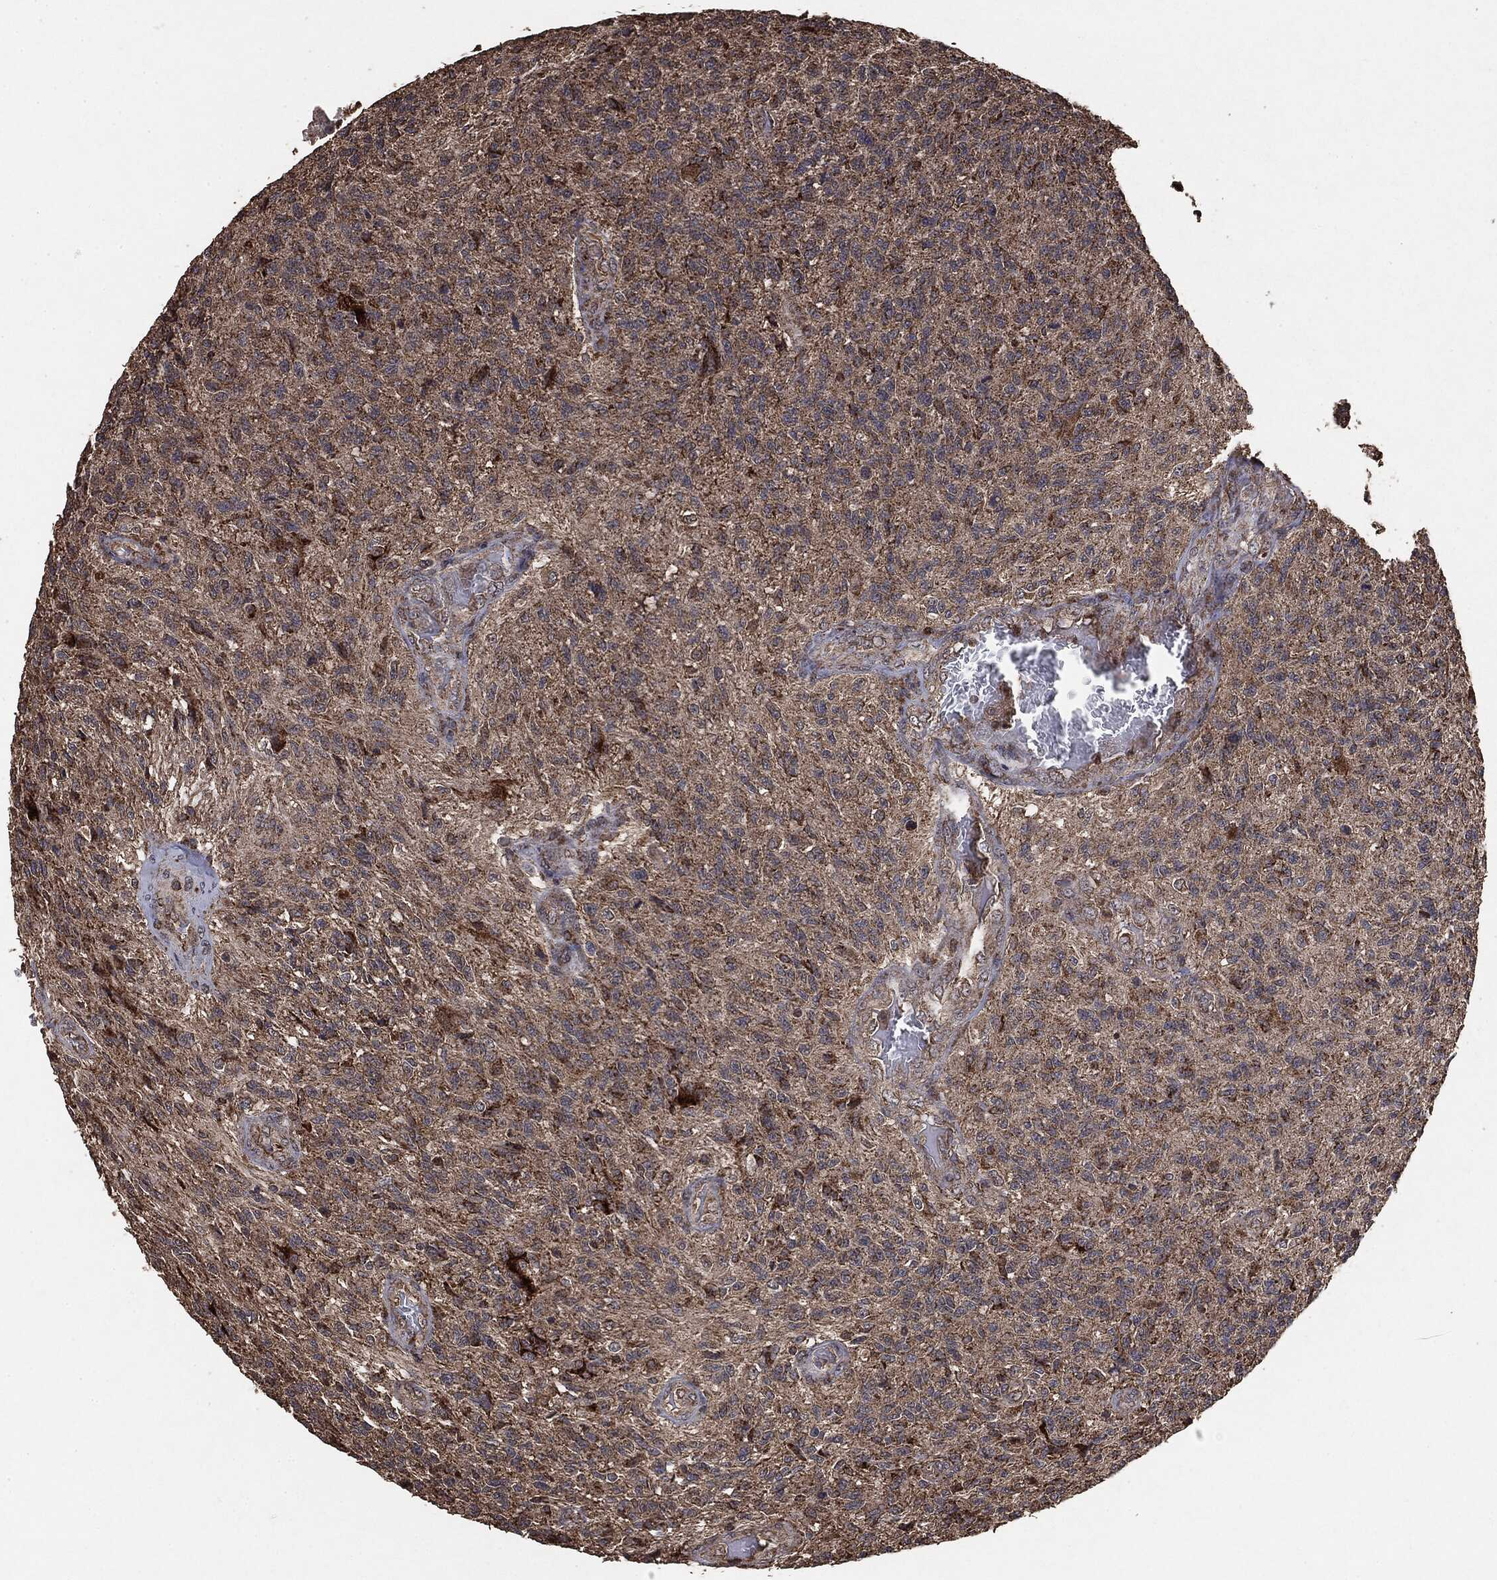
{"staining": {"intensity": "moderate", "quantity": ">75%", "location": "cytoplasmic/membranous"}, "tissue": "glioma", "cell_type": "Tumor cells", "image_type": "cancer", "snomed": [{"axis": "morphology", "description": "Glioma, malignant, High grade"}, {"axis": "topography", "description": "Brain"}], "caption": "A photomicrograph of glioma stained for a protein displays moderate cytoplasmic/membranous brown staining in tumor cells.", "gene": "MTOR", "patient": {"sex": "male", "age": 56}}